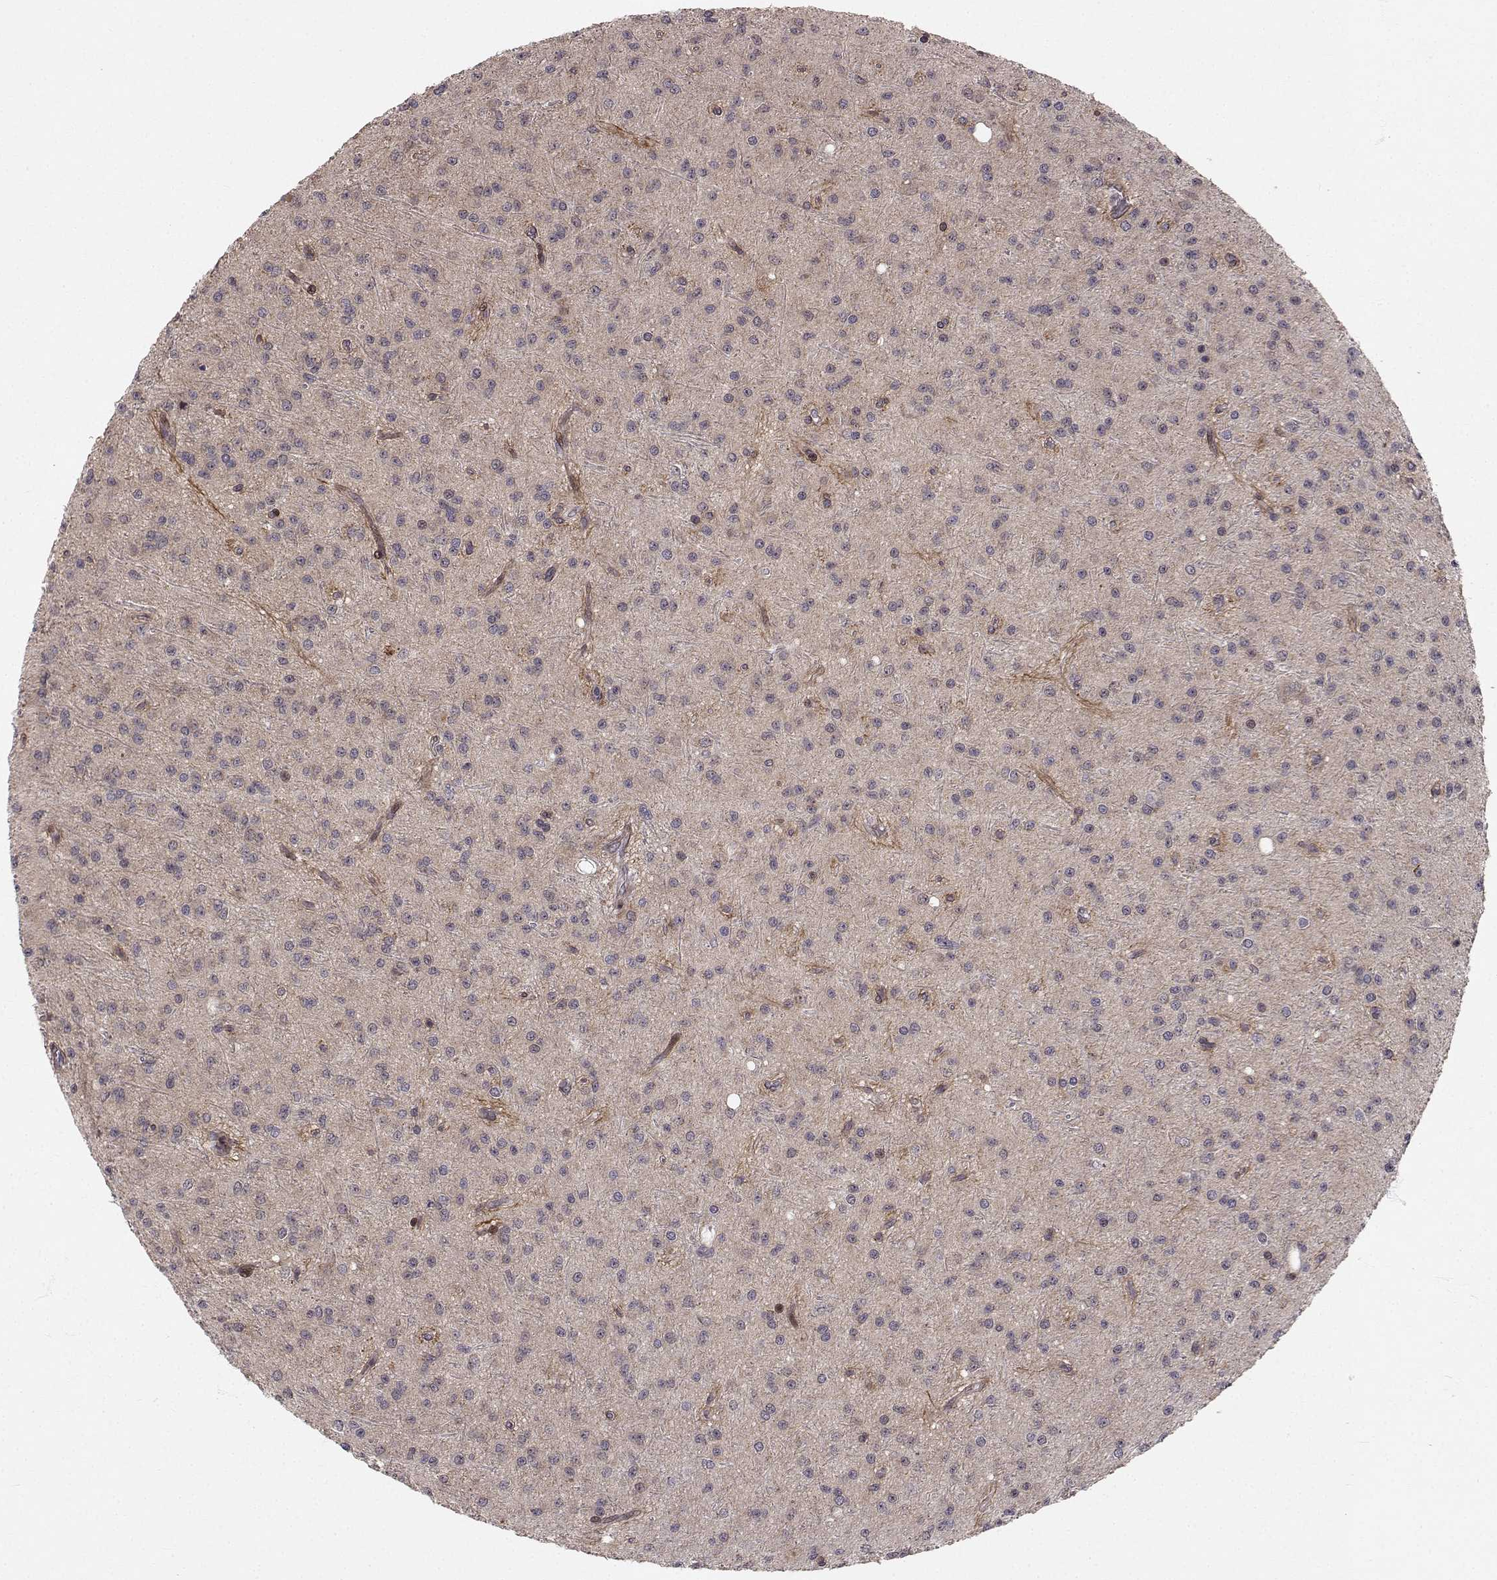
{"staining": {"intensity": "negative", "quantity": "none", "location": "none"}, "tissue": "glioma", "cell_type": "Tumor cells", "image_type": "cancer", "snomed": [{"axis": "morphology", "description": "Glioma, malignant, Low grade"}, {"axis": "topography", "description": "Brain"}], "caption": "High magnification brightfield microscopy of glioma stained with DAB (3,3'-diaminobenzidine) (brown) and counterstained with hematoxylin (blue): tumor cells show no significant staining. (DAB immunohistochemistry, high magnification).", "gene": "APC", "patient": {"sex": "male", "age": 27}}